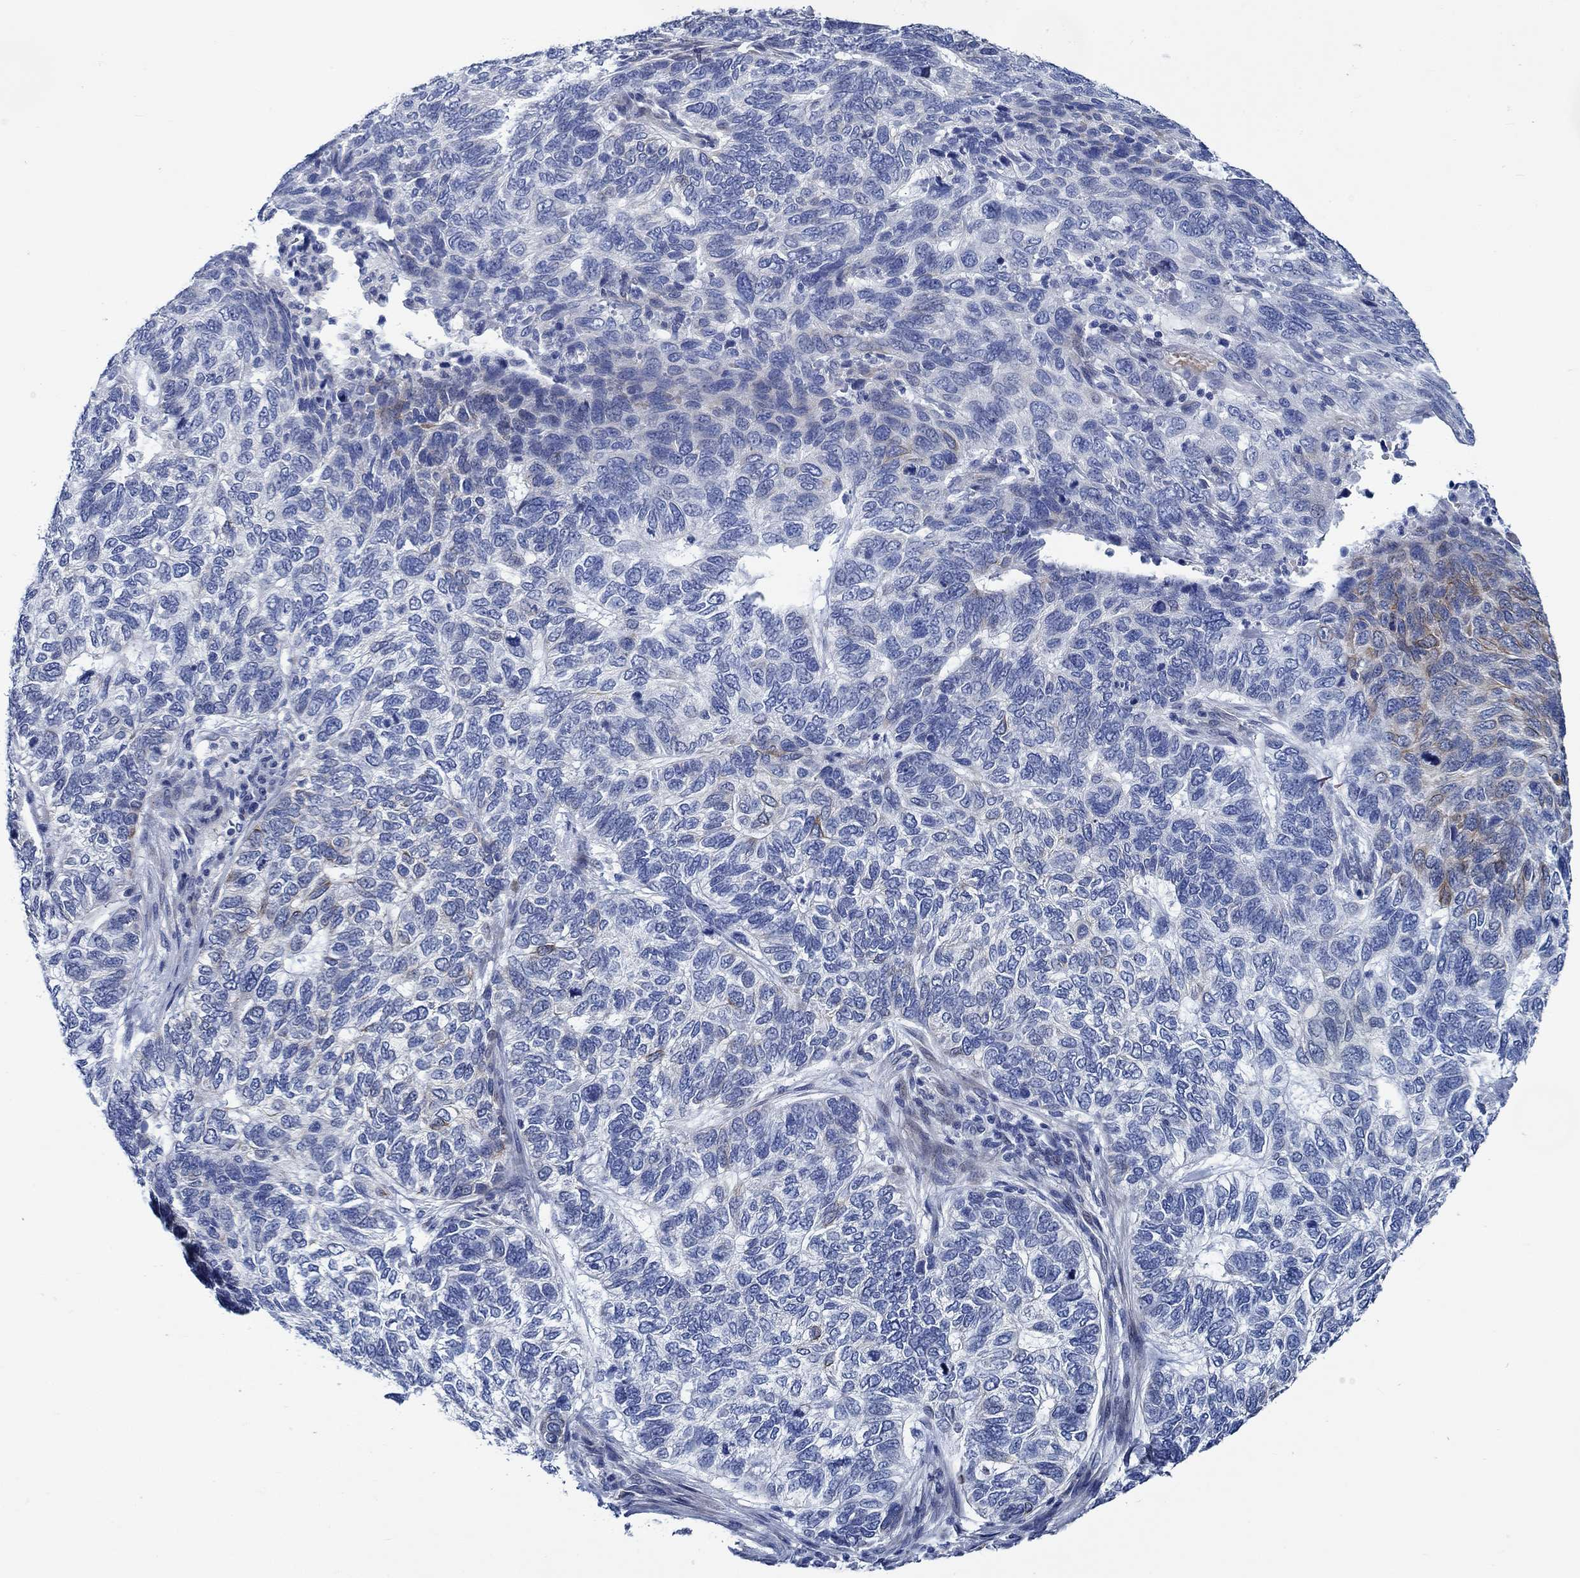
{"staining": {"intensity": "moderate", "quantity": "<25%", "location": "cytoplasmic/membranous"}, "tissue": "skin cancer", "cell_type": "Tumor cells", "image_type": "cancer", "snomed": [{"axis": "morphology", "description": "Basal cell carcinoma"}, {"axis": "topography", "description": "Skin"}], "caption": "This photomicrograph demonstrates immunohistochemistry staining of human skin cancer (basal cell carcinoma), with low moderate cytoplasmic/membranous expression in approximately <25% of tumor cells.", "gene": "SVEP1", "patient": {"sex": "female", "age": 65}}